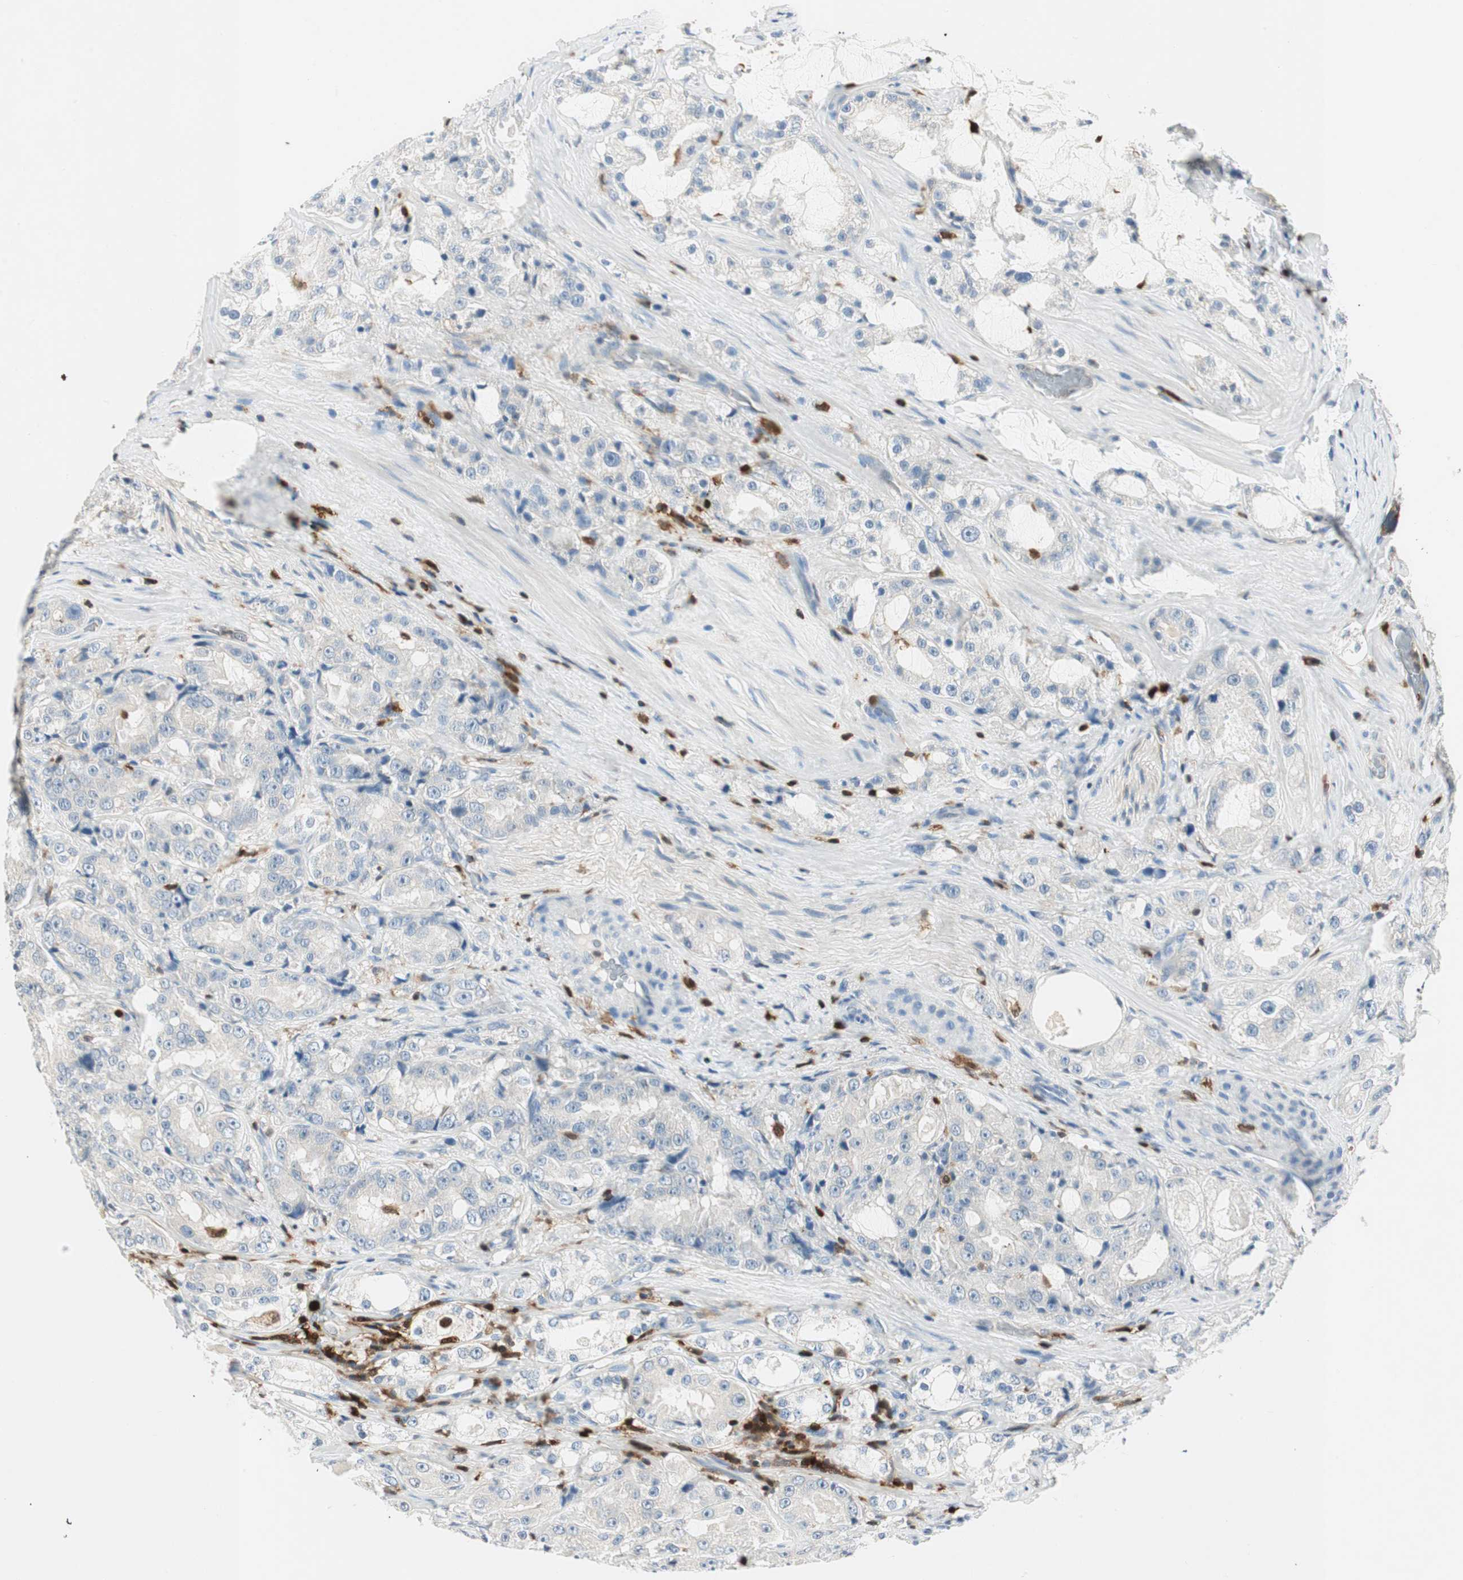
{"staining": {"intensity": "negative", "quantity": "none", "location": "none"}, "tissue": "prostate cancer", "cell_type": "Tumor cells", "image_type": "cancer", "snomed": [{"axis": "morphology", "description": "Adenocarcinoma, High grade"}, {"axis": "topography", "description": "Prostate"}], "caption": "Immunohistochemical staining of adenocarcinoma (high-grade) (prostate) exhibits no significant expression in tumor cells.", "gene": "COTL1", "patient": {"sex": "male", "age": 73}}